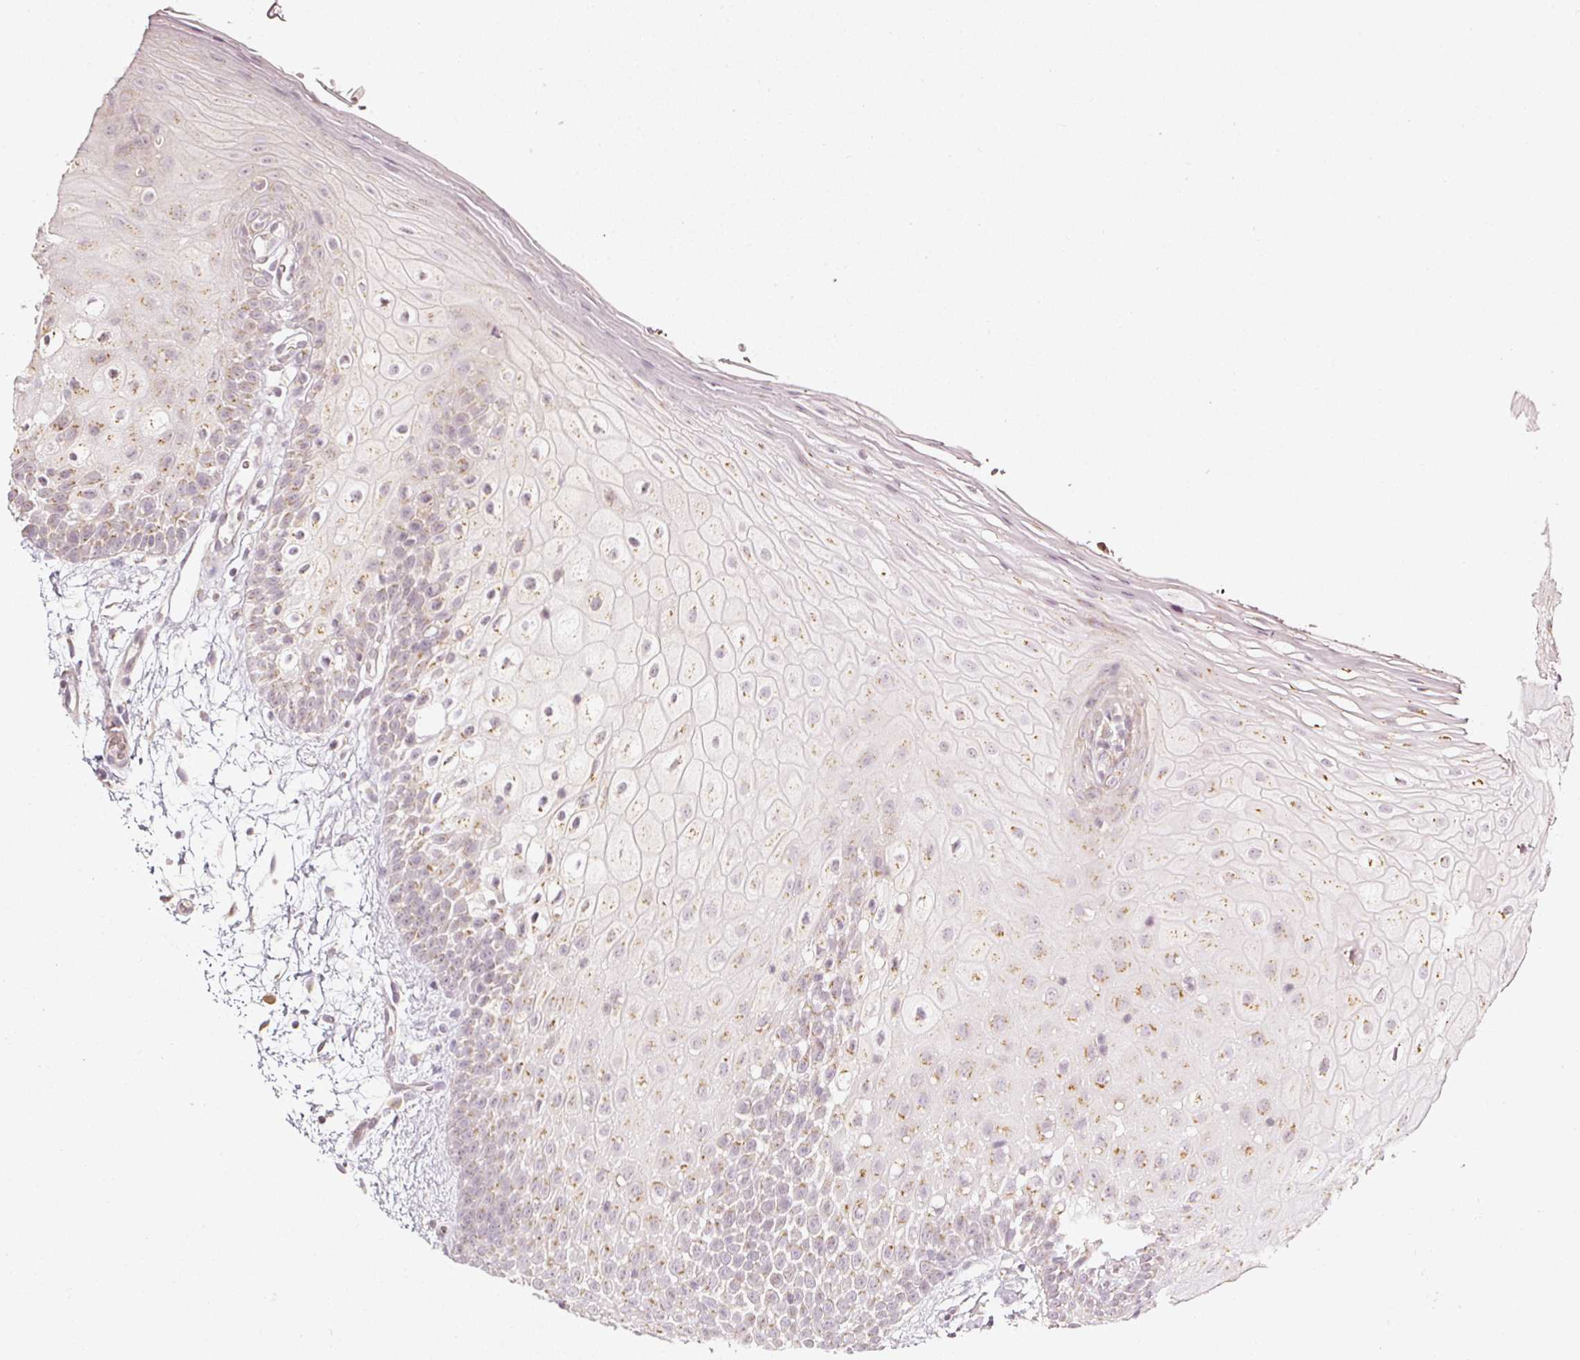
{"staining": {"intensity": "moderate", "quantity": "25%-75%", "location": "cytoplasmic/membranous"}, "tissue": "oral mucosa", "cell_type": "Squamous epithelial cells", "image_type": "normal", "snomed": [{"axis": "morphology", "description": "Normal tissue, NOS"}, {"axis": "morphology", "description": "Squamous cell carcinoma, NOS"}, {"axis": "topography", "description": "Oral tissue"}, {"axis": "topography", "description": "Tounge, NOS"}, {"axis": "topography", "description": "Head-Neck"}], "caption": "IHC image of benign oral mucosa stained for a protein (brown), which exhibits medium levels of moderate cytoplasmic/membranous positivity in about 25%-75% of squamous epithelial cells.", "gene": "NTRK1", "patient": {"sex": "male", "age": 76}}